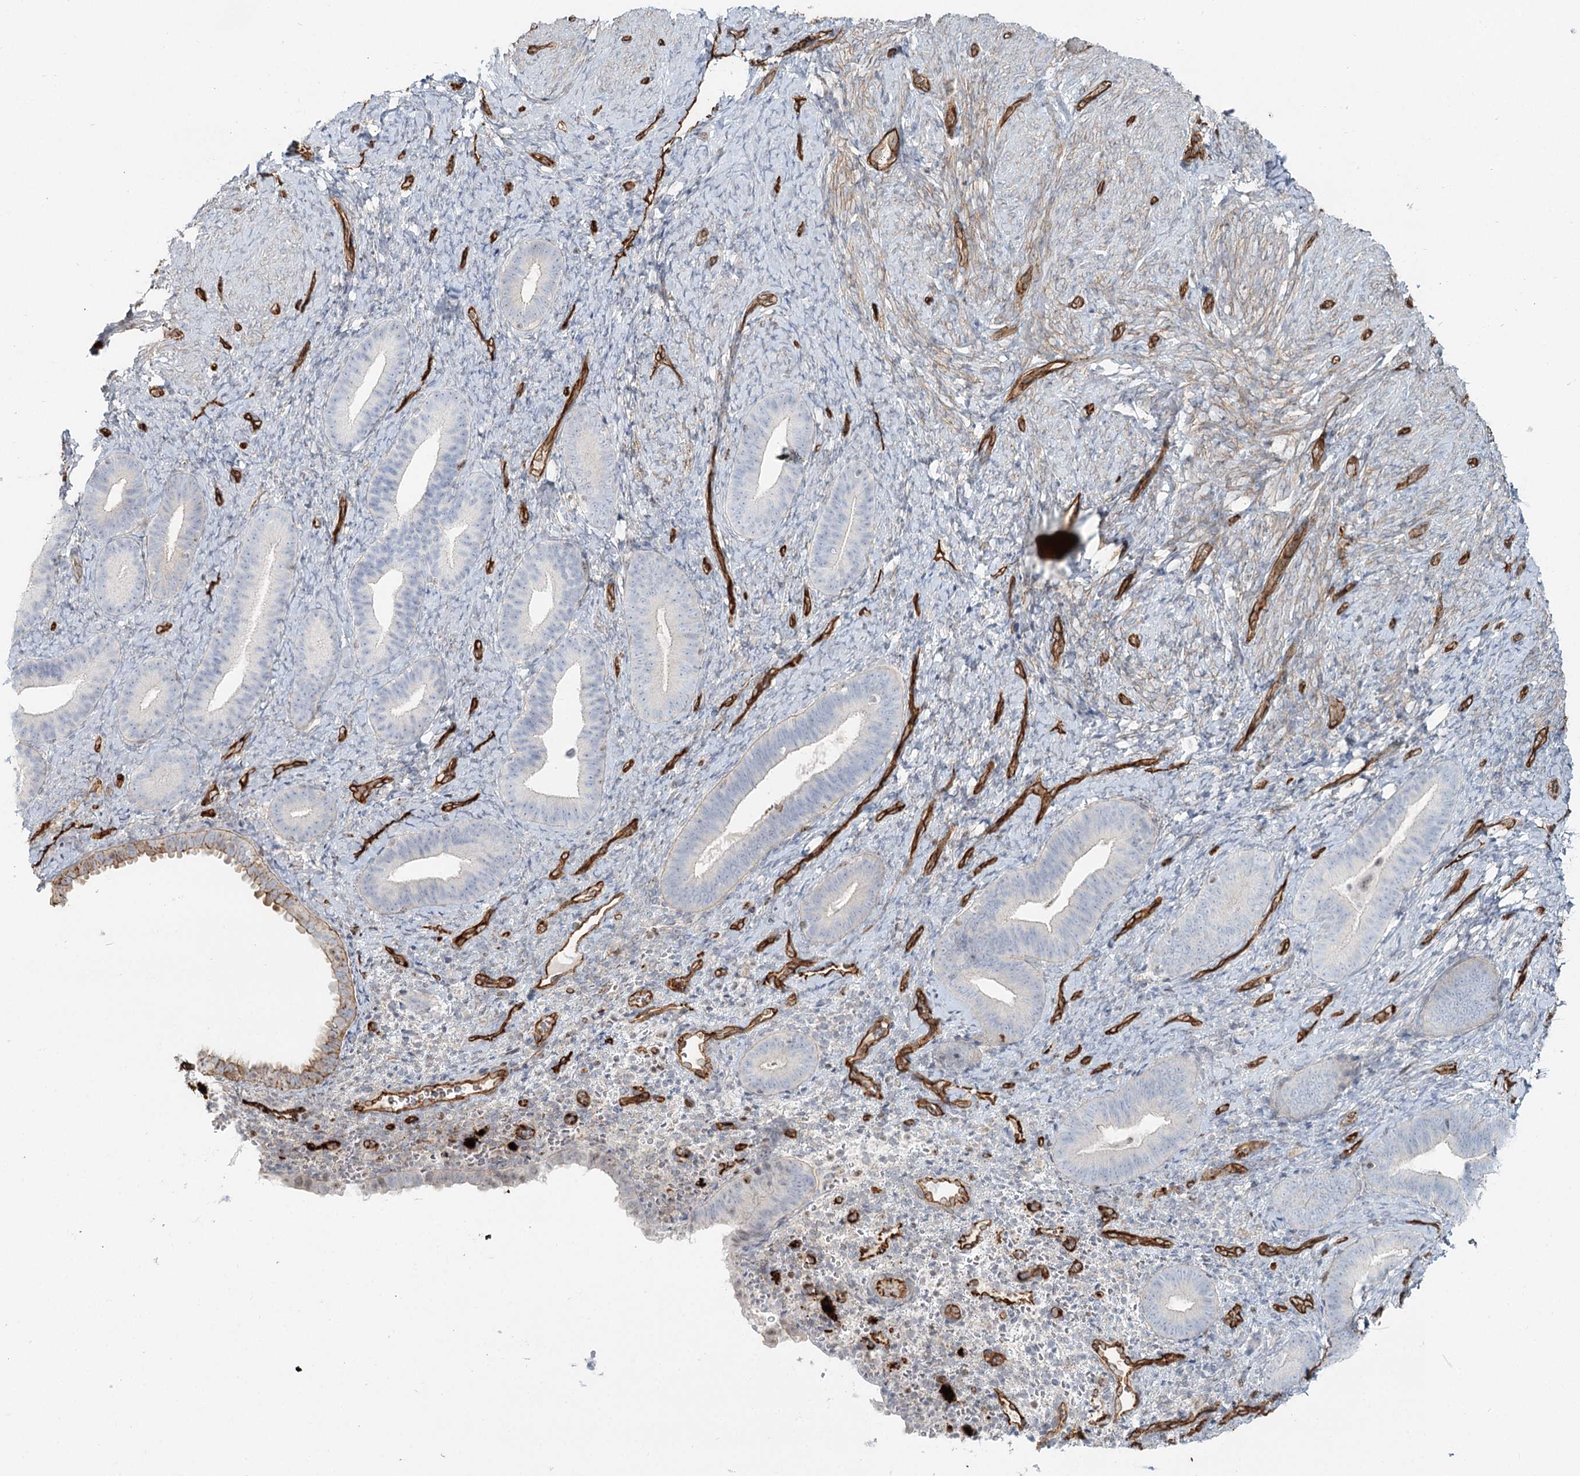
{"staining": {"intensity": "negative", "quantity": "none", "location": "none"}, "tissue": "endometrium", "cell_type": "Cells in endometrial stroma", "image_type": "normal", "snomed": [{"axis": "morphology", "description": "Normal tissue, NOS"}, {"axis": "topography", "description": "Endometrium"}], "caption": "This is a histopathology image of IHC staining of normal endometrium, which shows no staining in cells in endometrial stroma. (DAB immunohistochemistry (IHC) with hematoxylin counter stain).", "gene": "ZFYVE28", "patient": {"sex": "female", "age": 65}}